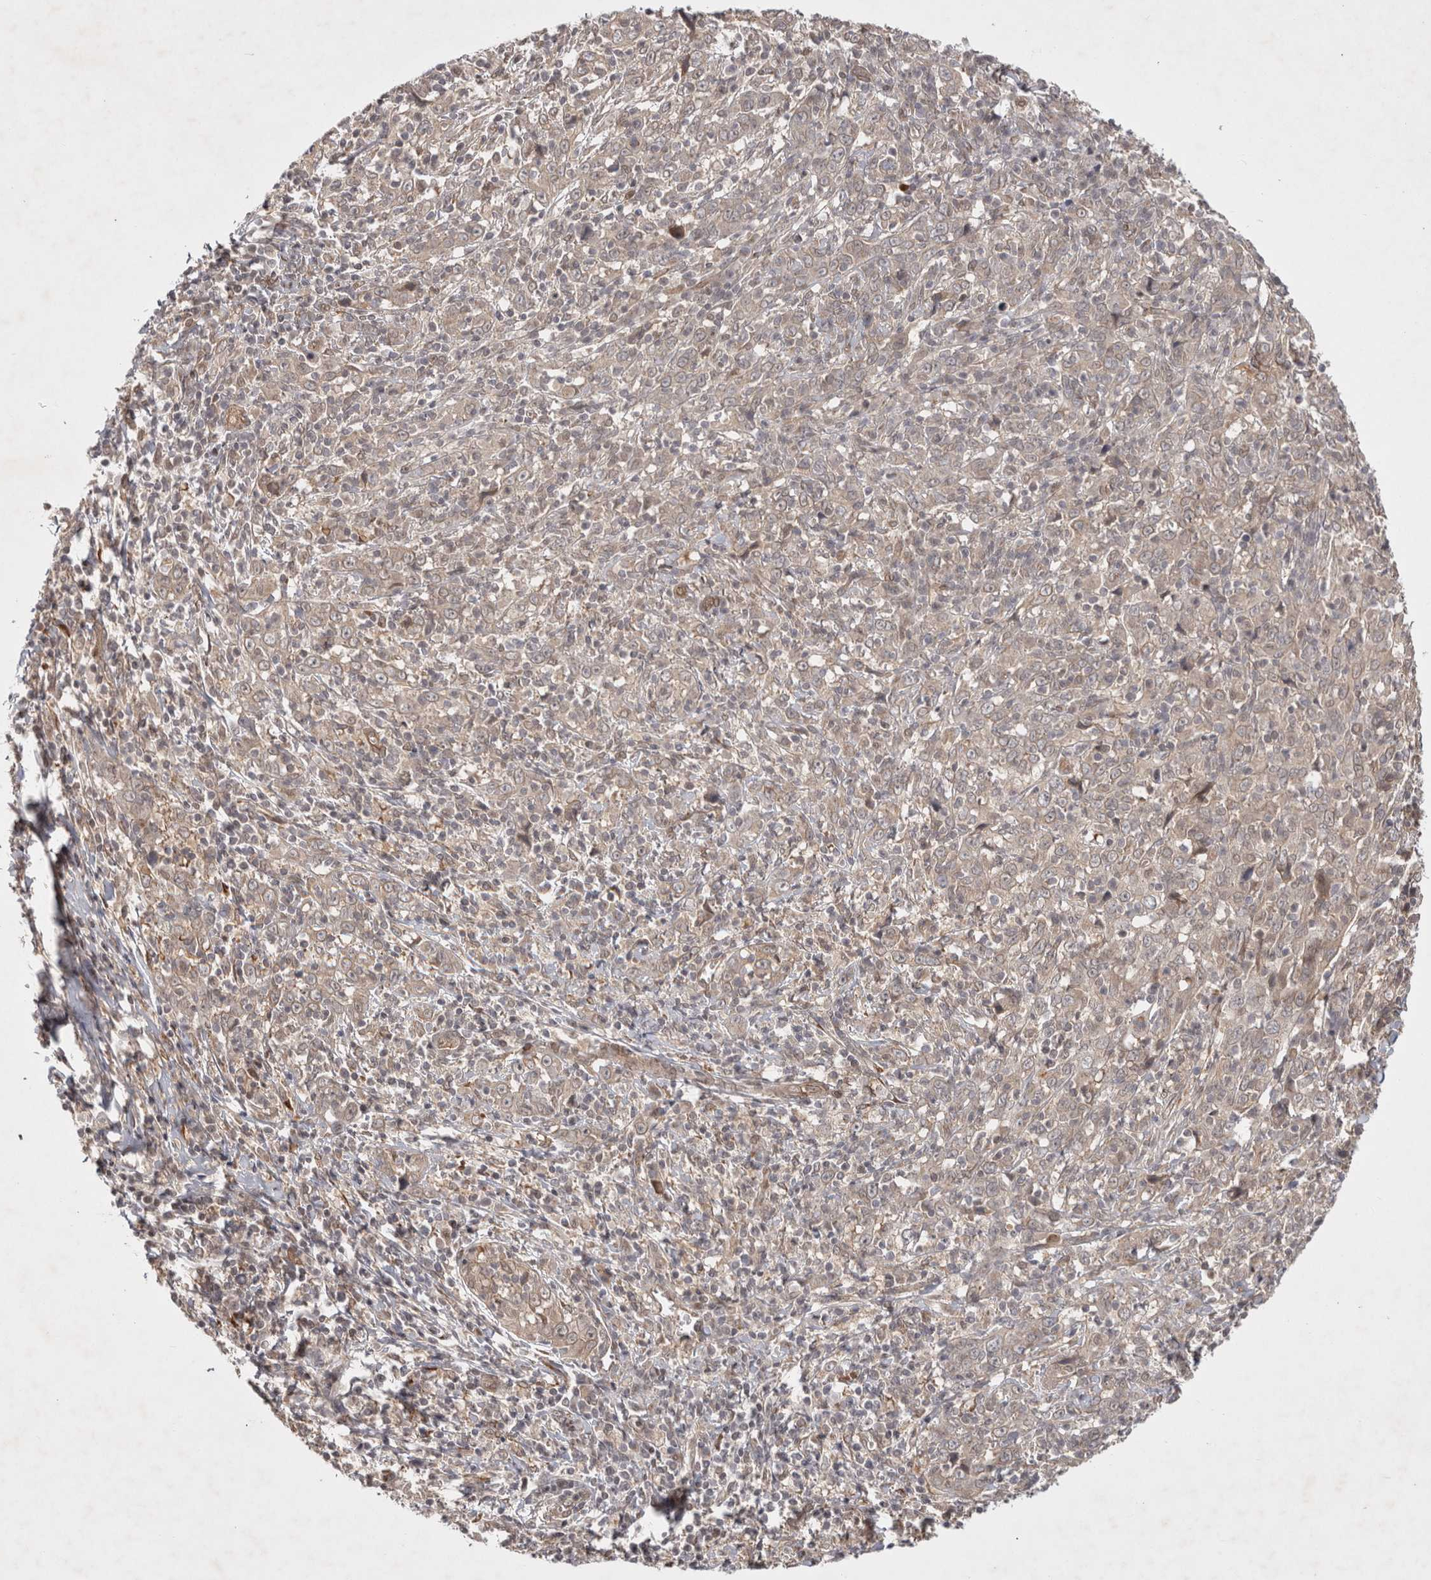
{"staining": {"intensity": "negative", "quantity": "none", "location": "none"}, "tissue": "cervical cancer", "cell_type": "Tumor cells", "image_type": "cancer", "snomed": [{"axis": "morphology", "description": "Squamous cell carcinoma, NOS"}, {"axis": "topography", "description": "Cervix"}], "caption": "The image demonstrates no staining of tumor cells in cervical cancer (squamous cell carcinoma).", "gene": "ZNF318", "patient": {"sex": "female", "age": 46}}